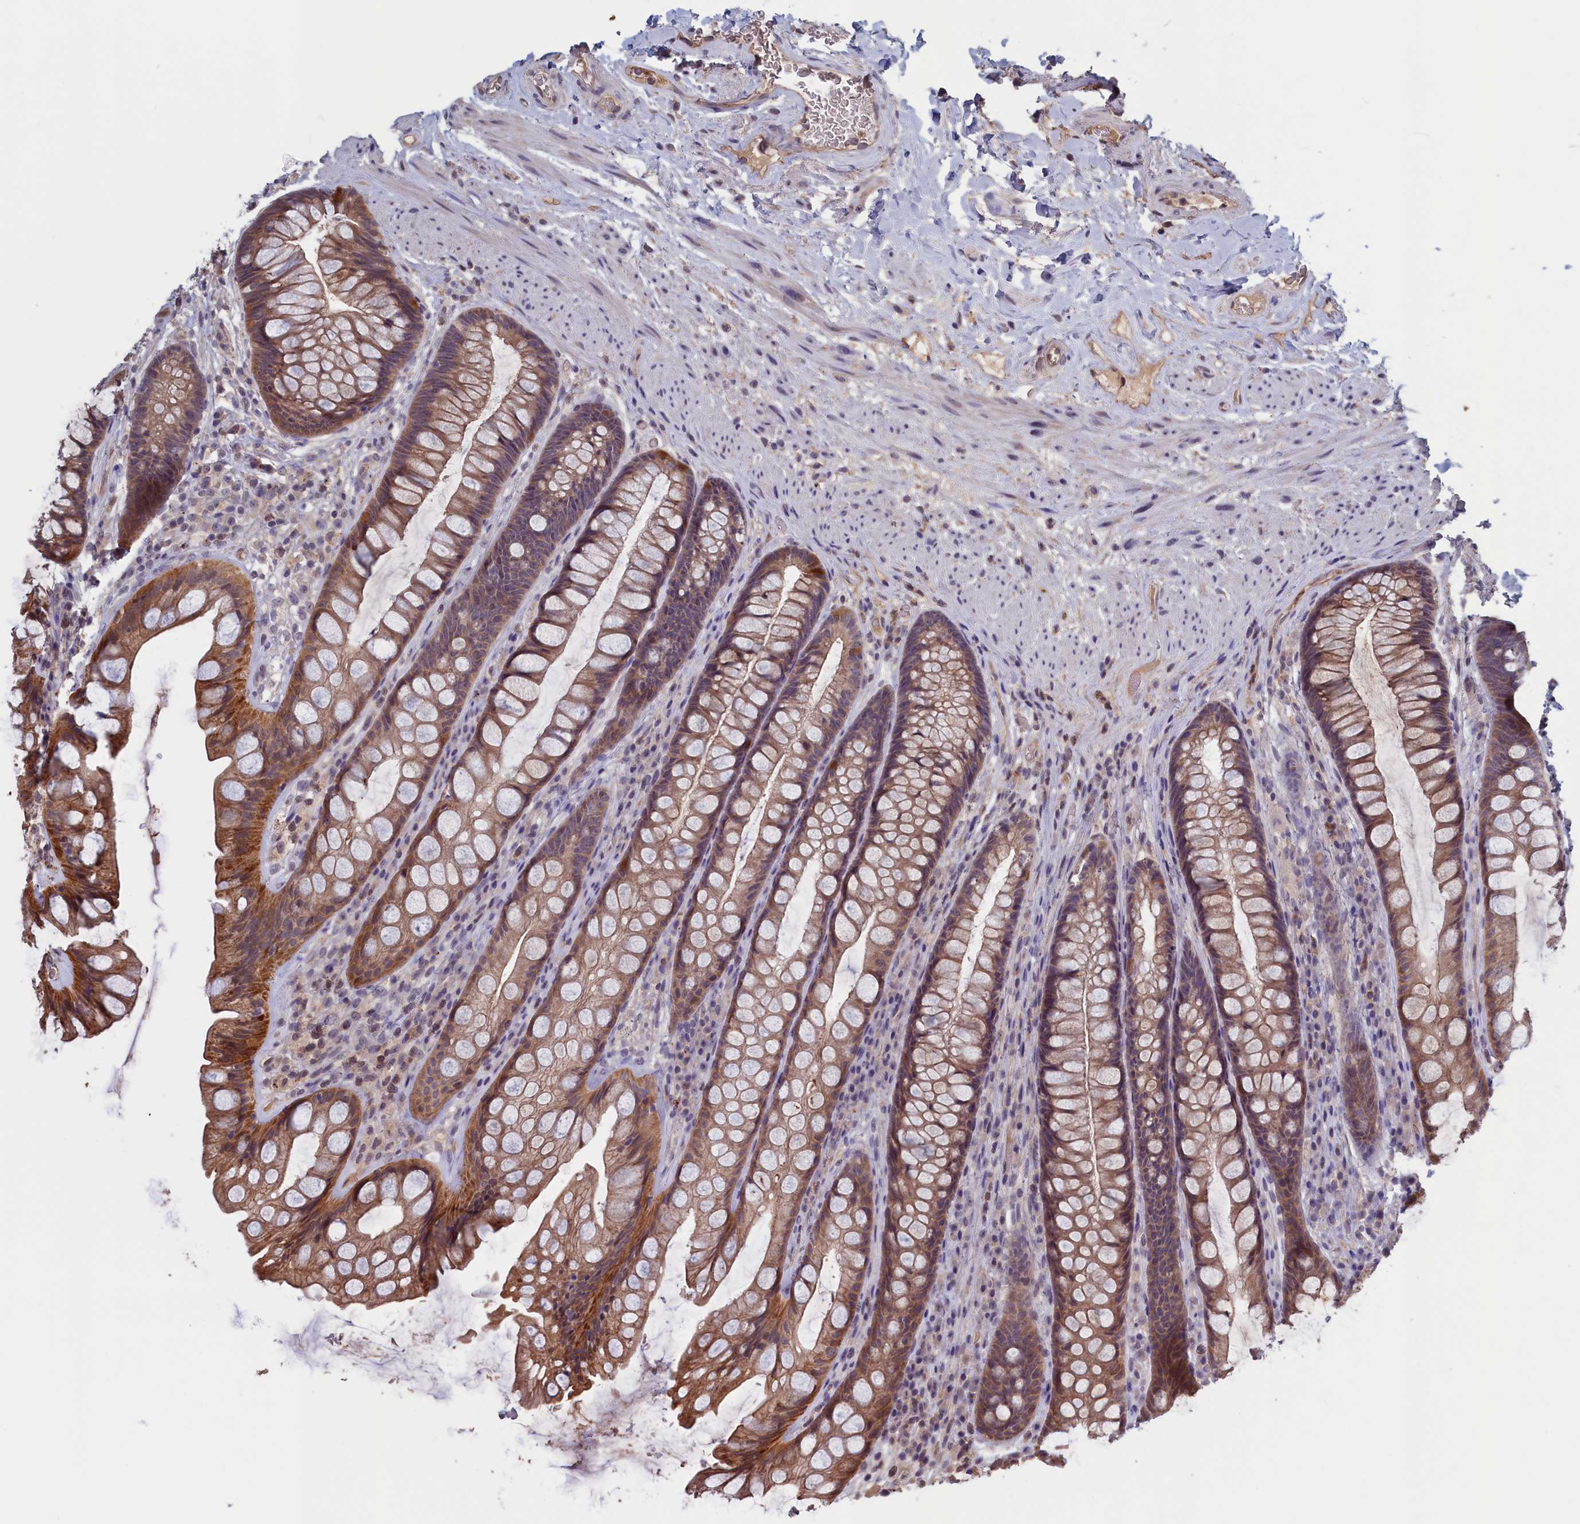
{"staining": {"intensity": "moderate", "quantity": ">75%", "location": "cytoplasmic/membranous"}, "tissue": "rectum", "cell_type": "Glandular cells", "image_type": "normal", "snomed": [{"axis": "morphology", "description": "Normal tissue, NOS"}, {"axis": "topography", "description": "Rectum"}], "caption": "IHC (DAB) staining of unremarkable human rectum reveals moderate cytoplasmic/membranous protein positivity in approximately >75% of glandular cells.", "gene": "PLP2", "patient": {"sex": "male", "age": 74}}